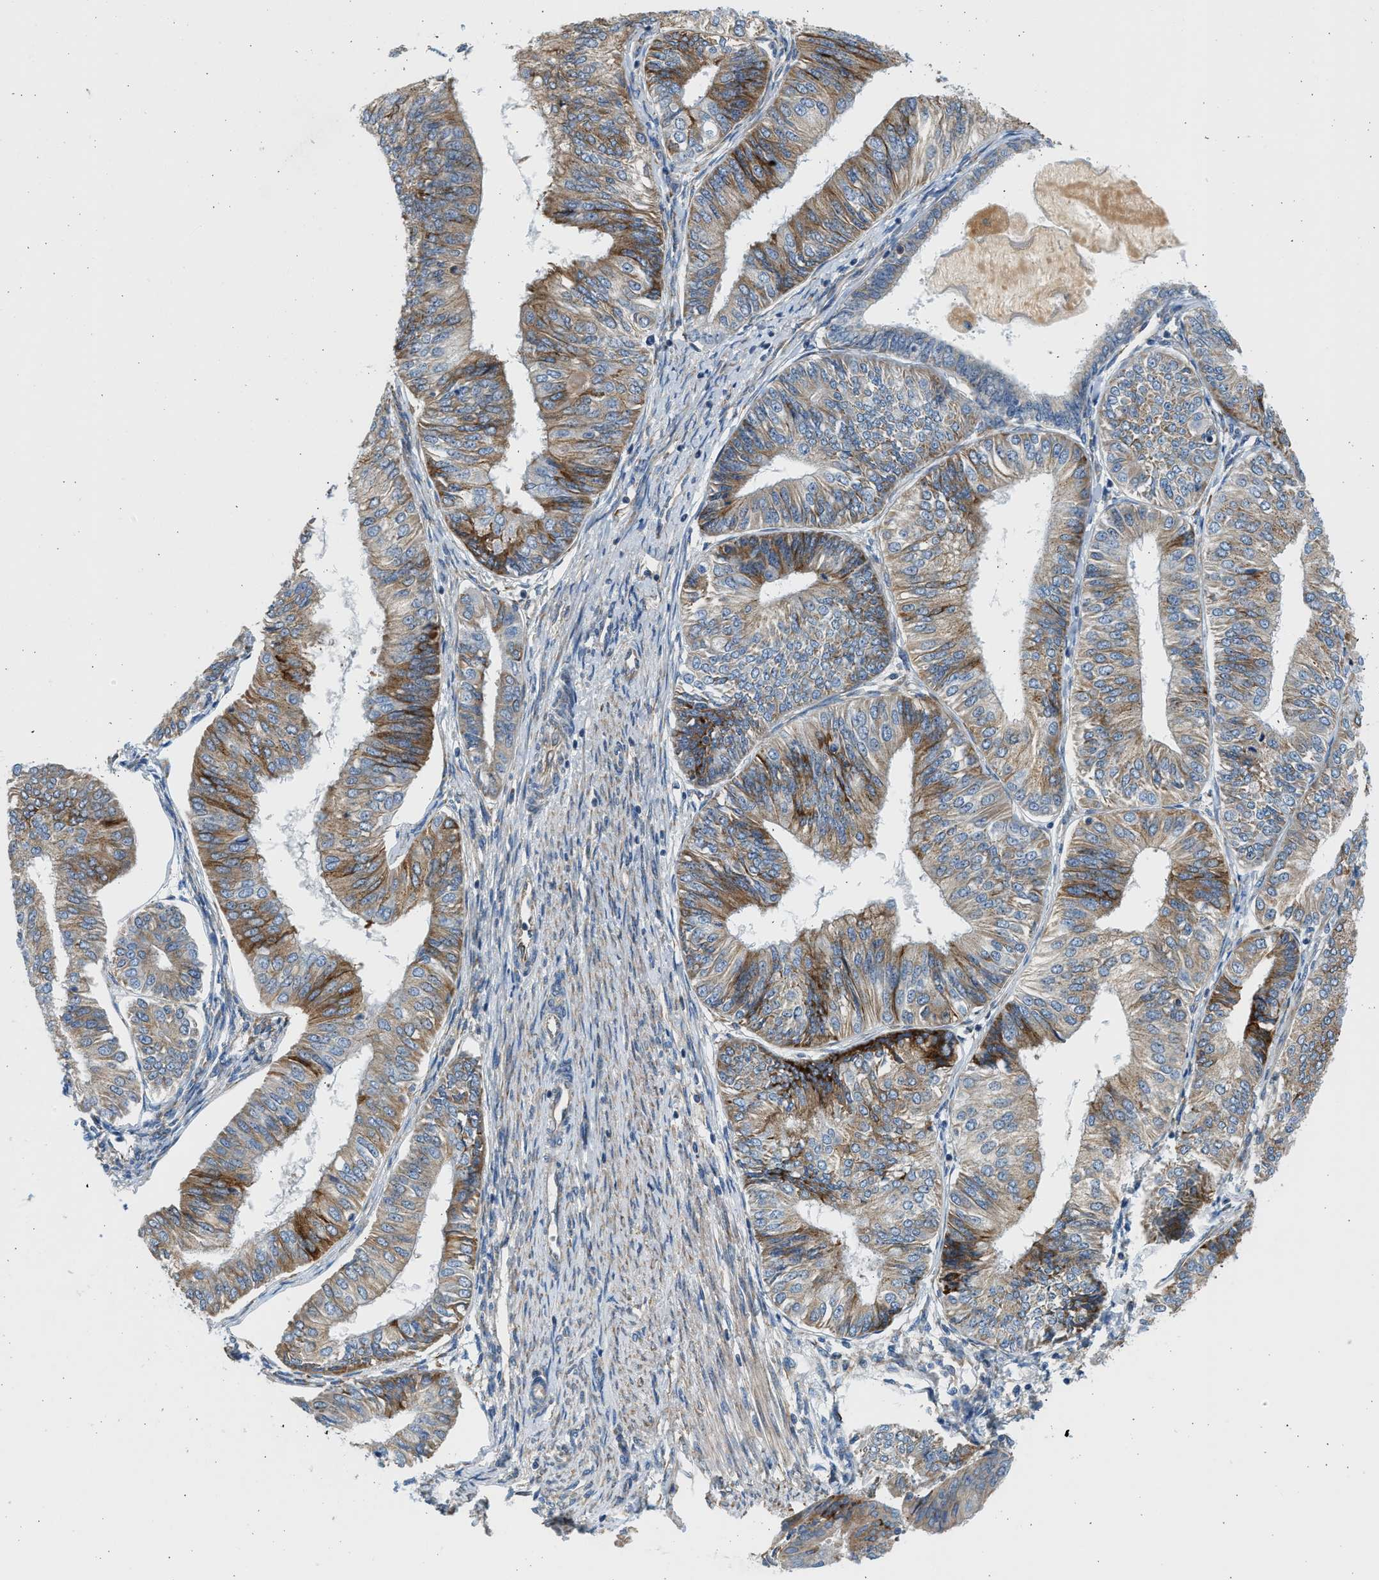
{"staining": {"intensity": "moderate", "quantity": "25%-75%", "location": "cytoplasmic/membranous"}, "tissue": "endometrial cancer", "cell_type": "Tumor cells", "image_type": "cancer", "snomed": [{"axis": "morphology", "description": "Adenocarcinoma, NOS"}, {"axis": "topography", "description": "Endometrium"}], "caption": "Endometrial cancer stained with DAB (3,3'-diaminobenzidine) immunohistochemistry (IHC) shows medium levels of moderate cytoplasmic/membranous staining in about 25%-75% of tumor cells.", "gene": "CNTN6", "patient": {"sex": "female", "age": 58}}